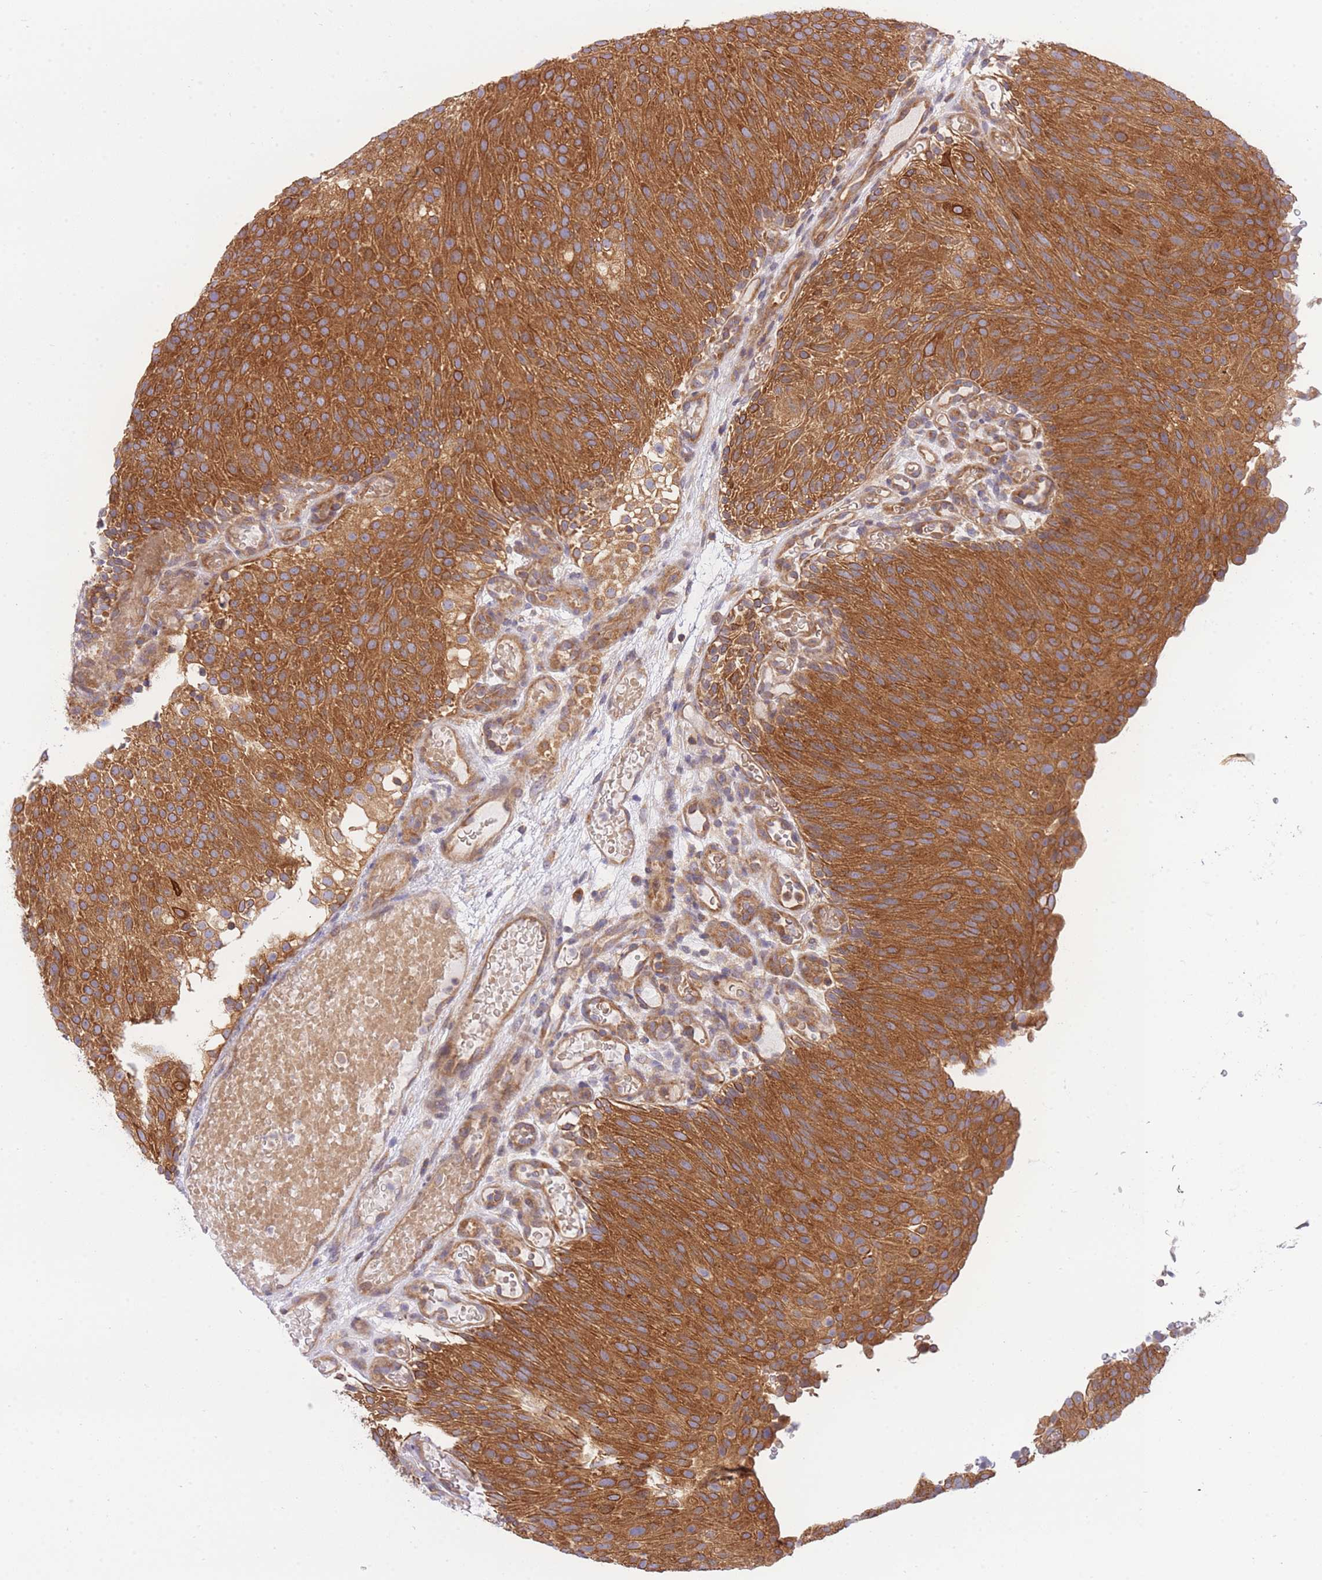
{"staining": {"intensity": "strong", "quantity": ">75%", "location": "cytoplasmic/membranous"}, "tissue": "urothelial cancer", "cell_type": "Tumor cells", "image_type": "cancer", "snomed": [{"axis": "morphology", "description": "Urothelial carcinoma, Low grade"}, {"axis": "topography", "description": "Urinary bladder"}], "caption": "A histopathology image of human urothelial cancer stained for a protein reveals strong cytoplasmic/membranous brown staining in tumor cells.", "gene": "EIF2B2", "patient": {"sex": "male", "age": 78}}